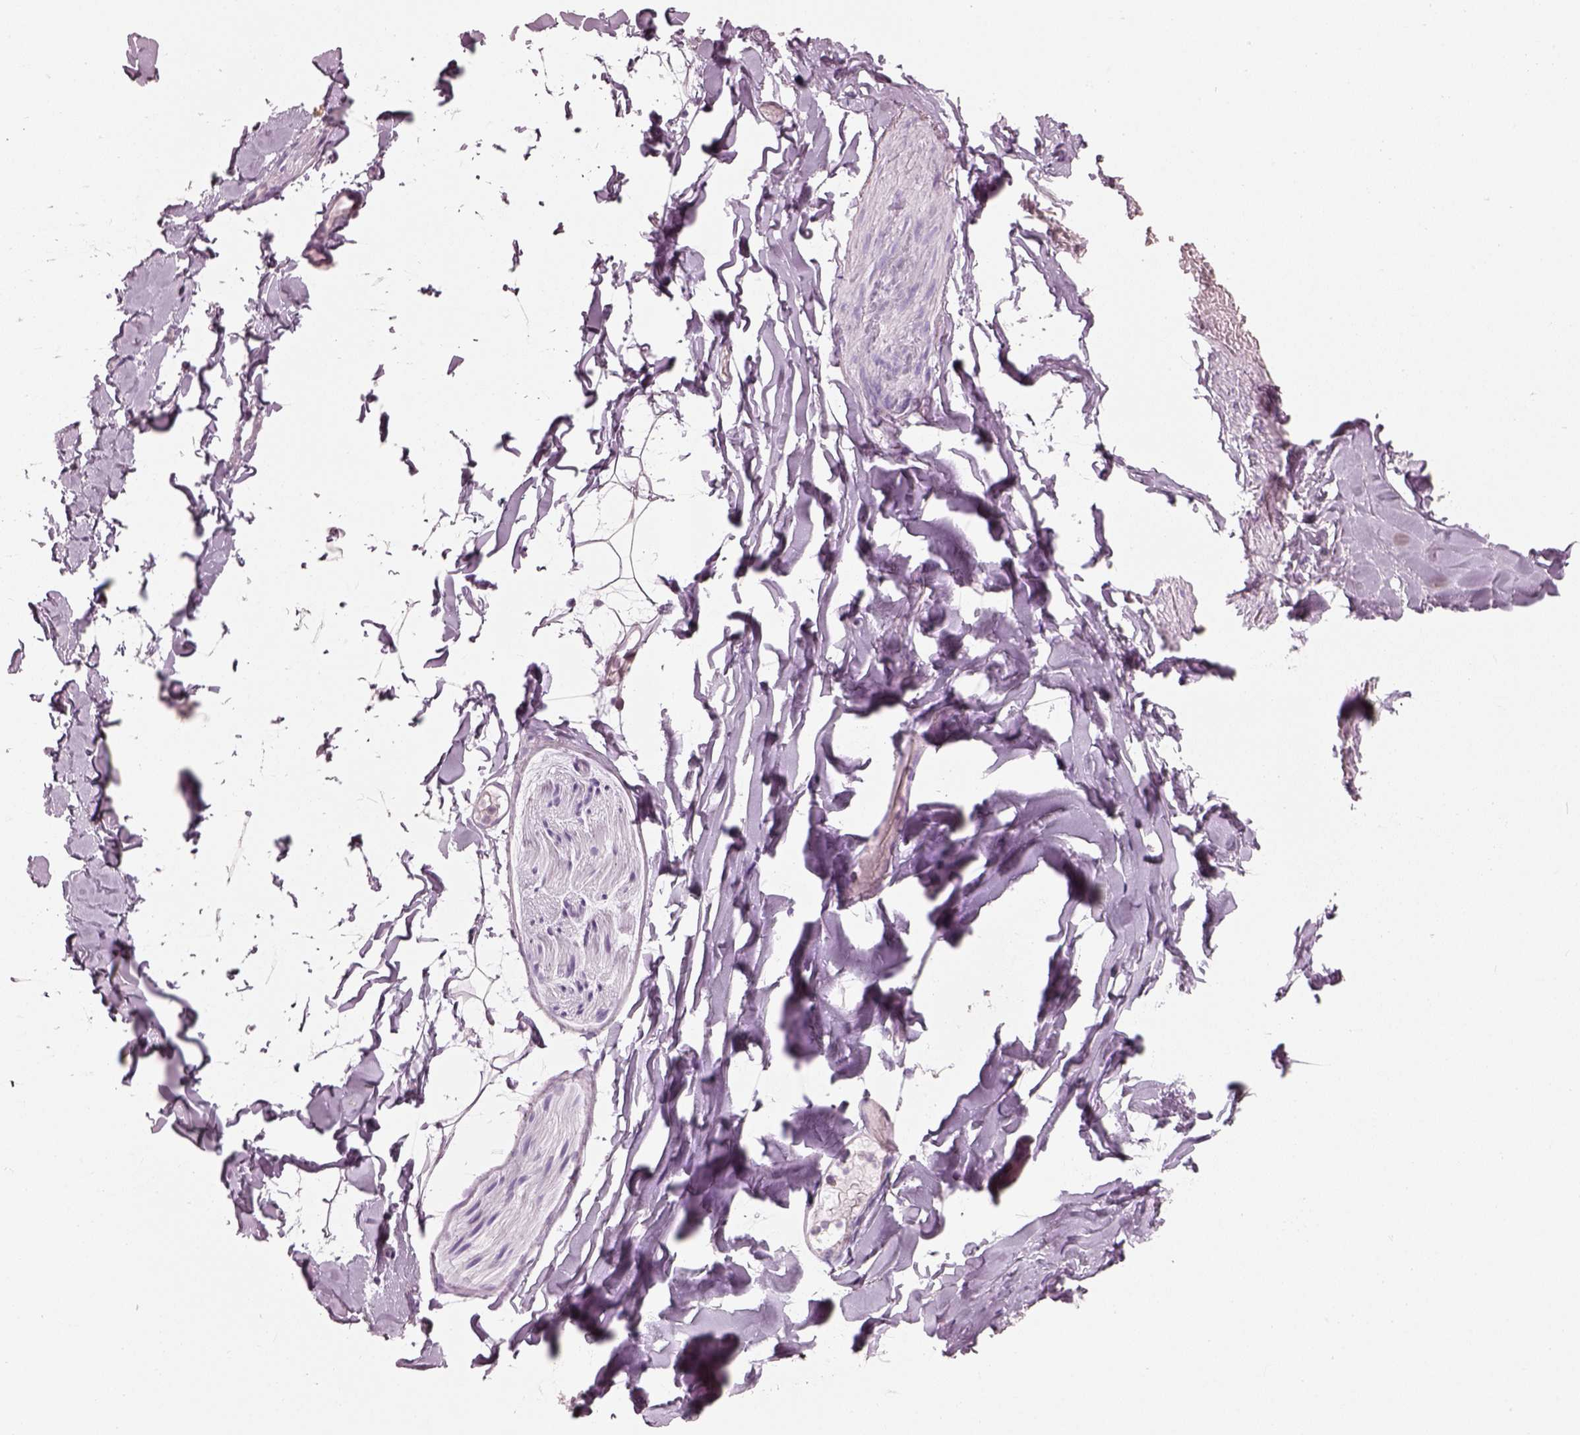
{"staining": {"intensity": "negative", "quantity": "none", "location": "none"}, "tissue": "adipose tissue", "cell_type": "Adipocytes", "image_type": "normal", "snomed": [{"axis": "morphology", "description": "Normal tissue, NOS"}, {"axis": "topography", "description": "Gallbladder"}, {"axis": "topography", "description": "Peripheral nerve tissue"}], "caption": "DAB (3,3'-diaminobenzidine) immunohistochemical staining of normal adipose tissue exhibits no significant staining in adipocytes.", "gene": "SLC27A2", "patient": {"sex": "female", "age": 45}}